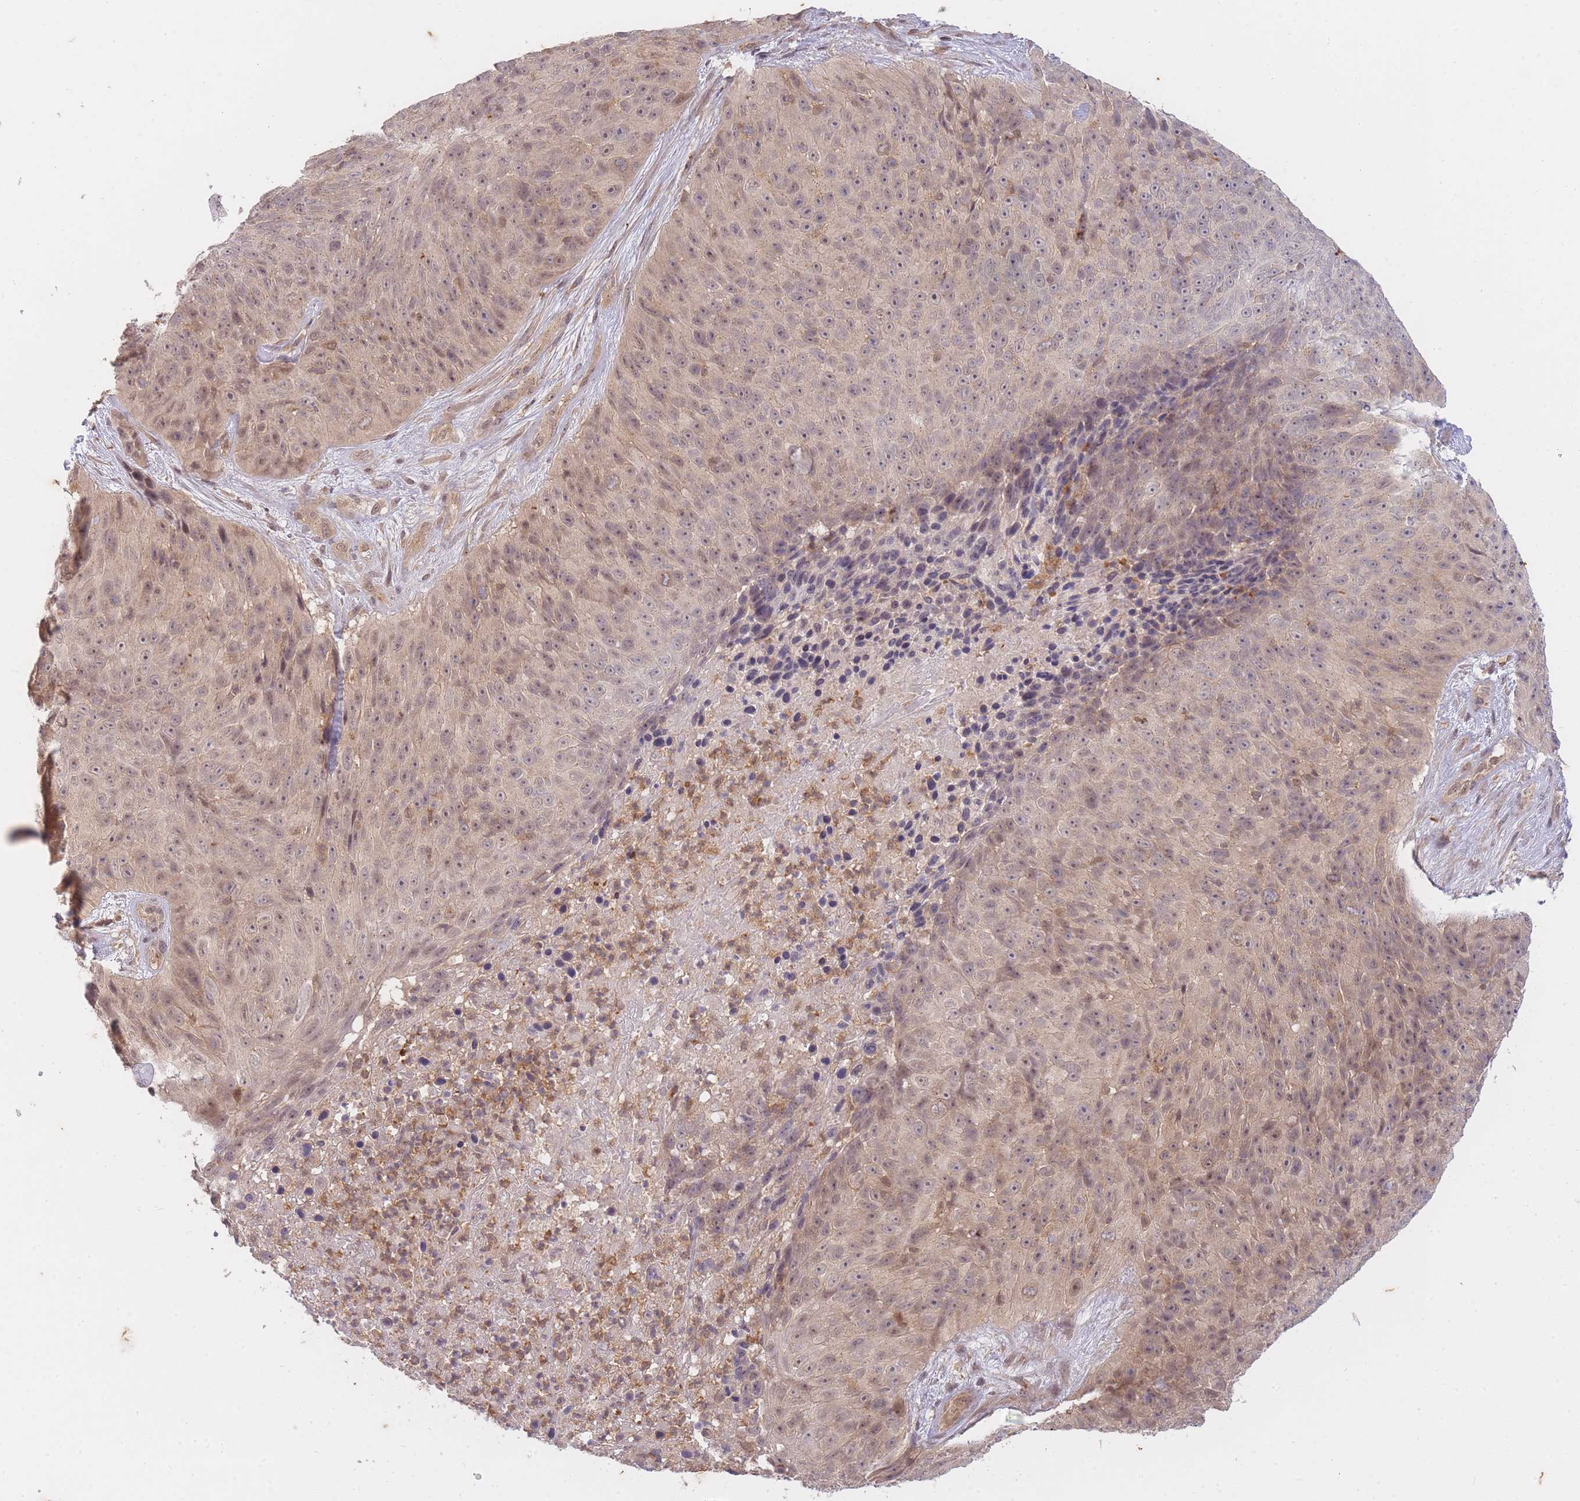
{"staining": {"intensity": "weak", "quantity": "25%-75%", "location": "nuclear"}, "tissue": "skin cancer", "cell_type": "Tumor cells", "image_type": "cancer", "snomed": [{"axis": "morphology", "description": "Squamous cell carcinoma, NOS"}, {"axis": "topography", "description": "Skin"}], "caption": "The immunohistochemical stain labels weak nuclear positivity in tumor cells of skin cancer tissue.", "gene": "ST8SIA4", "patient": {"sex": "female", "age": 87}}